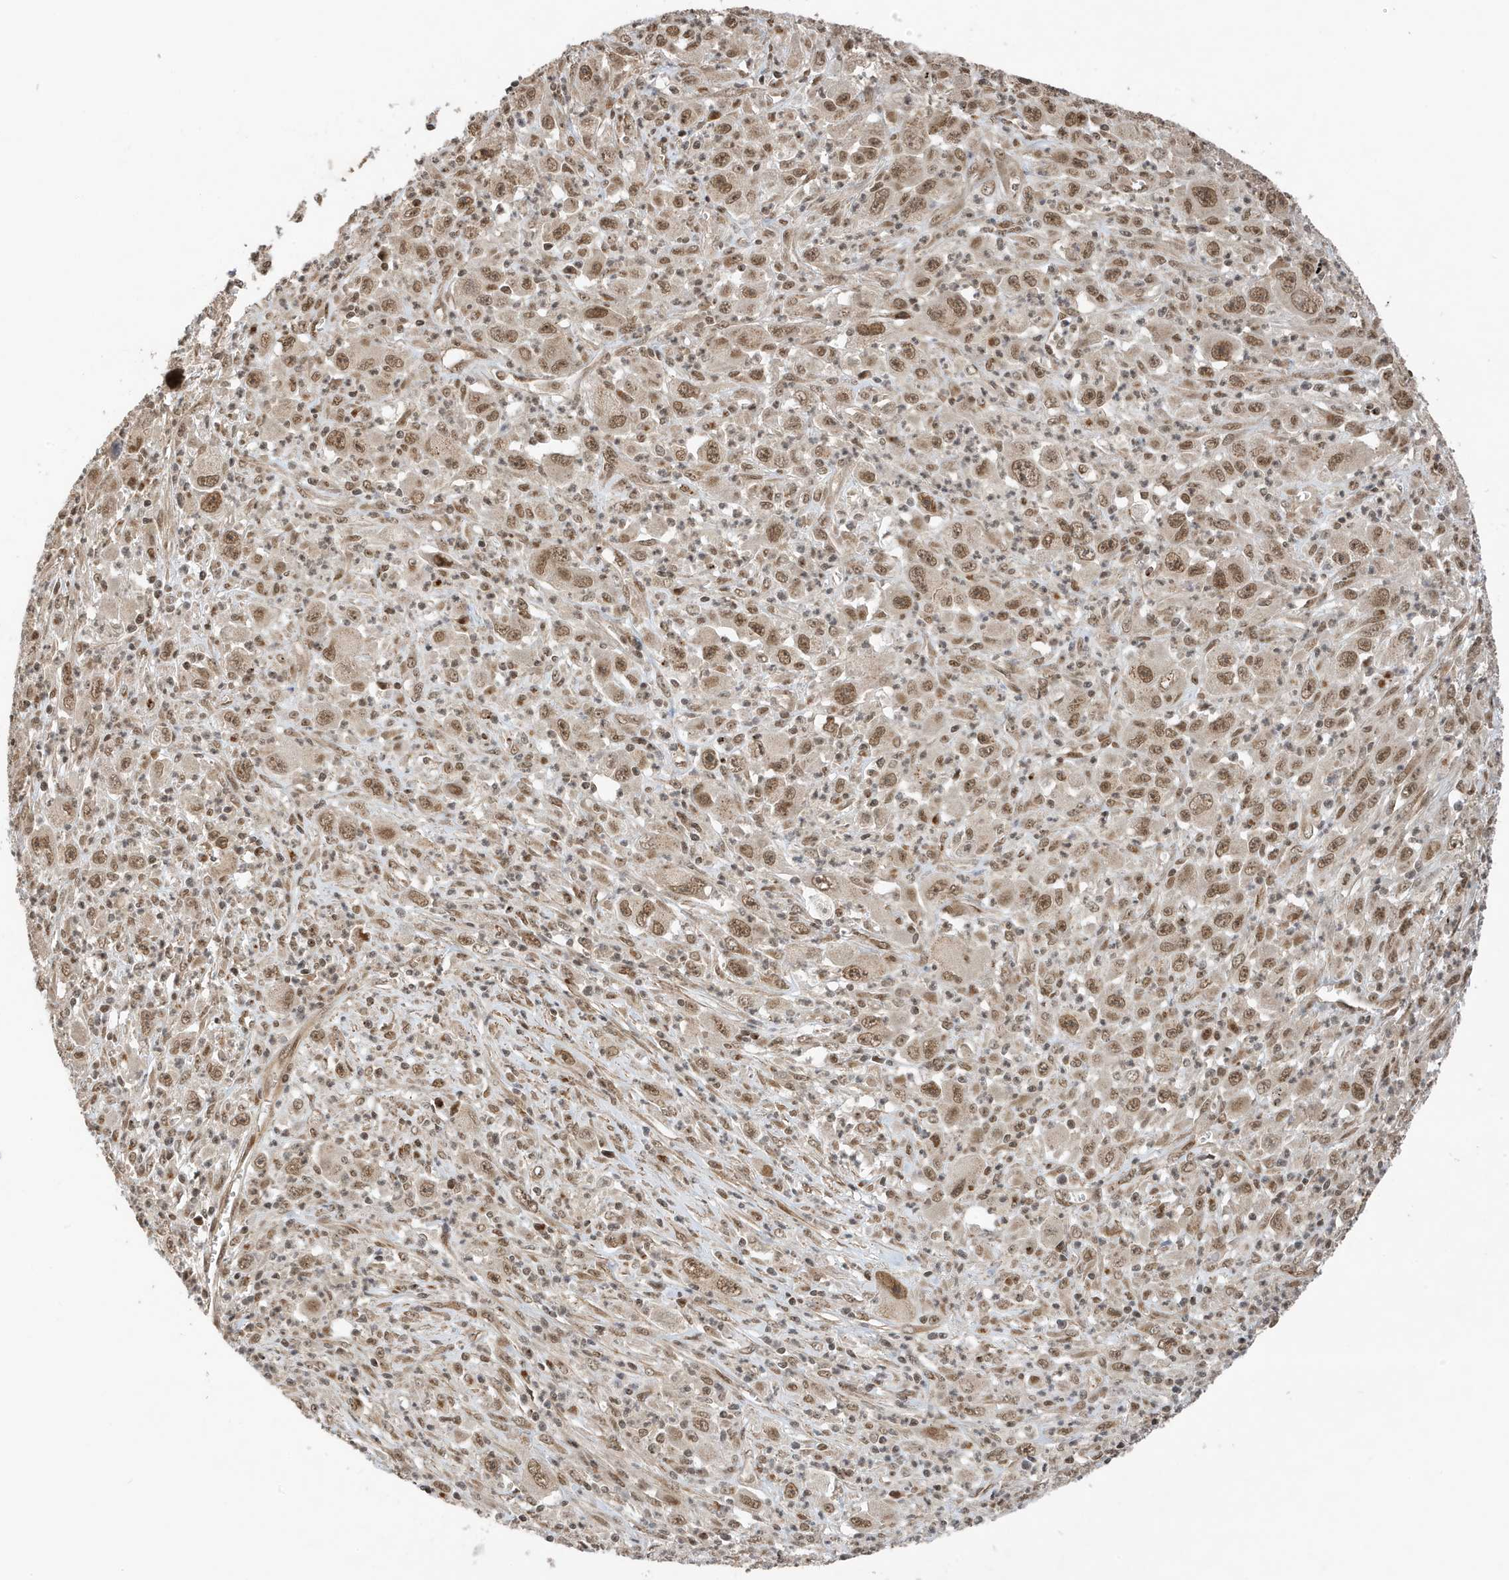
{"staining": {"intensity": "strong", "quantity": "25%-75%", "location": "nuclear"}, "tissue": "melanoma", "cell_type": "Tumor cells", "image_type": "cancer", "snomed": [{"axis": "morphology", "description": "Malignant melanoma, Metastatic site"}, {"axis": "topography", "description": "Skin"}], "caption": "Malignant melanoma (metastatic site) was stained to show a protein in brown. There is high levels of strong nuclear positivity in approximately 25%-75% of tumor cells.", "gene": "MAST3", "patient": {"sex": "female", "age": 56}}